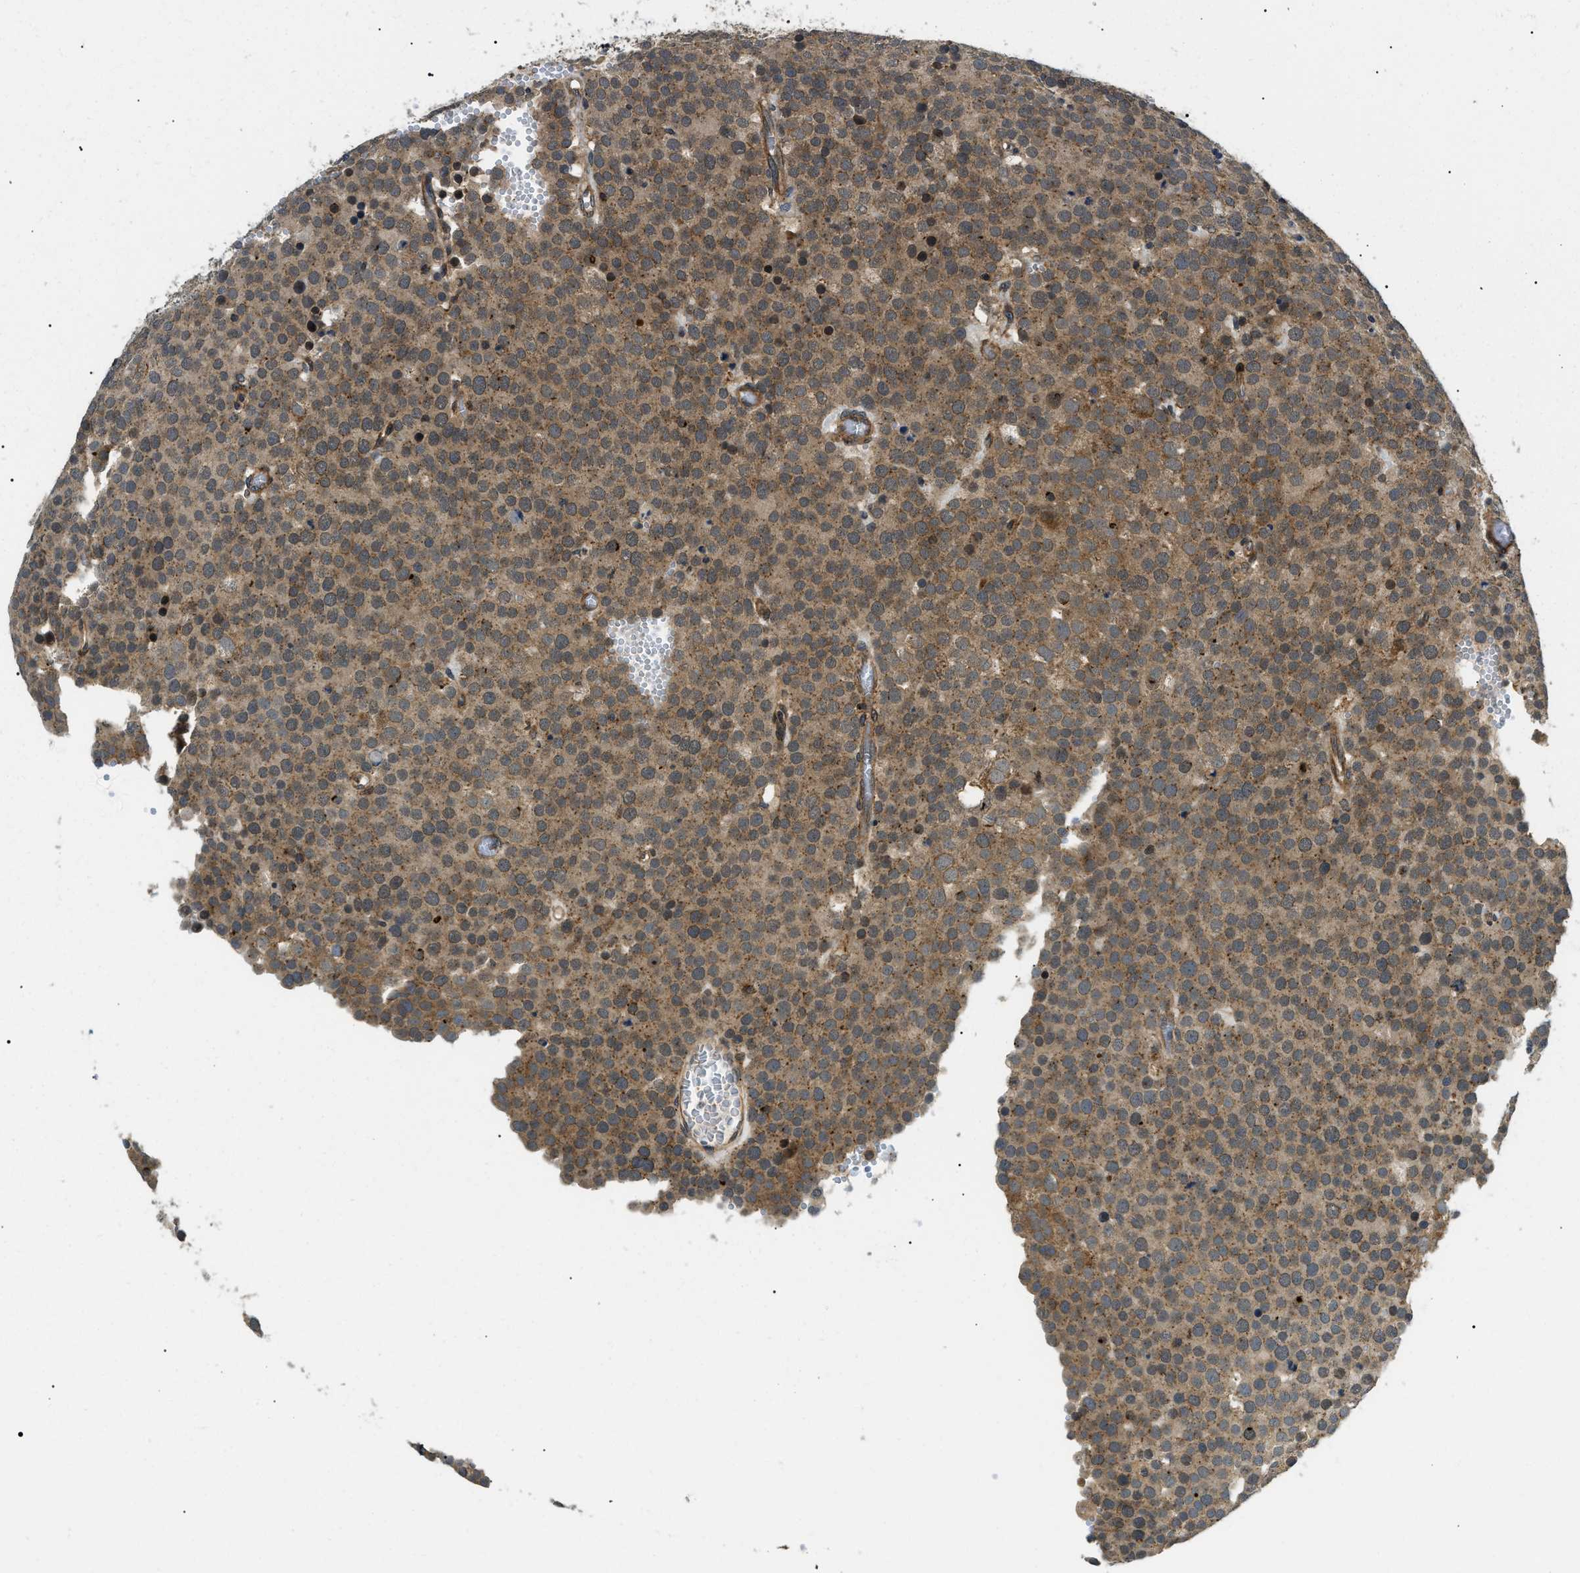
{"staining": {"intensity": "moderate", "quantity": ">75%", "location": "cytoplasmic/membranous"}, "tissue": "testis cancer", "cell_type": "Tumor cells", "image_type": "cancer", "snomed": [{"axis": "morphology", "description": "Normal tissue, NOS"}, {"axis": "morphology", "description": "Seminoma, NOS"}, {"axis": "topography", "description": "Testis"}], "caption": "Human testis cancer stained with a protein marker exhibits moderate staining in tumor cells.", "gene": "ATP6AP1", "patient": {"sex": "male", "age": 71}}